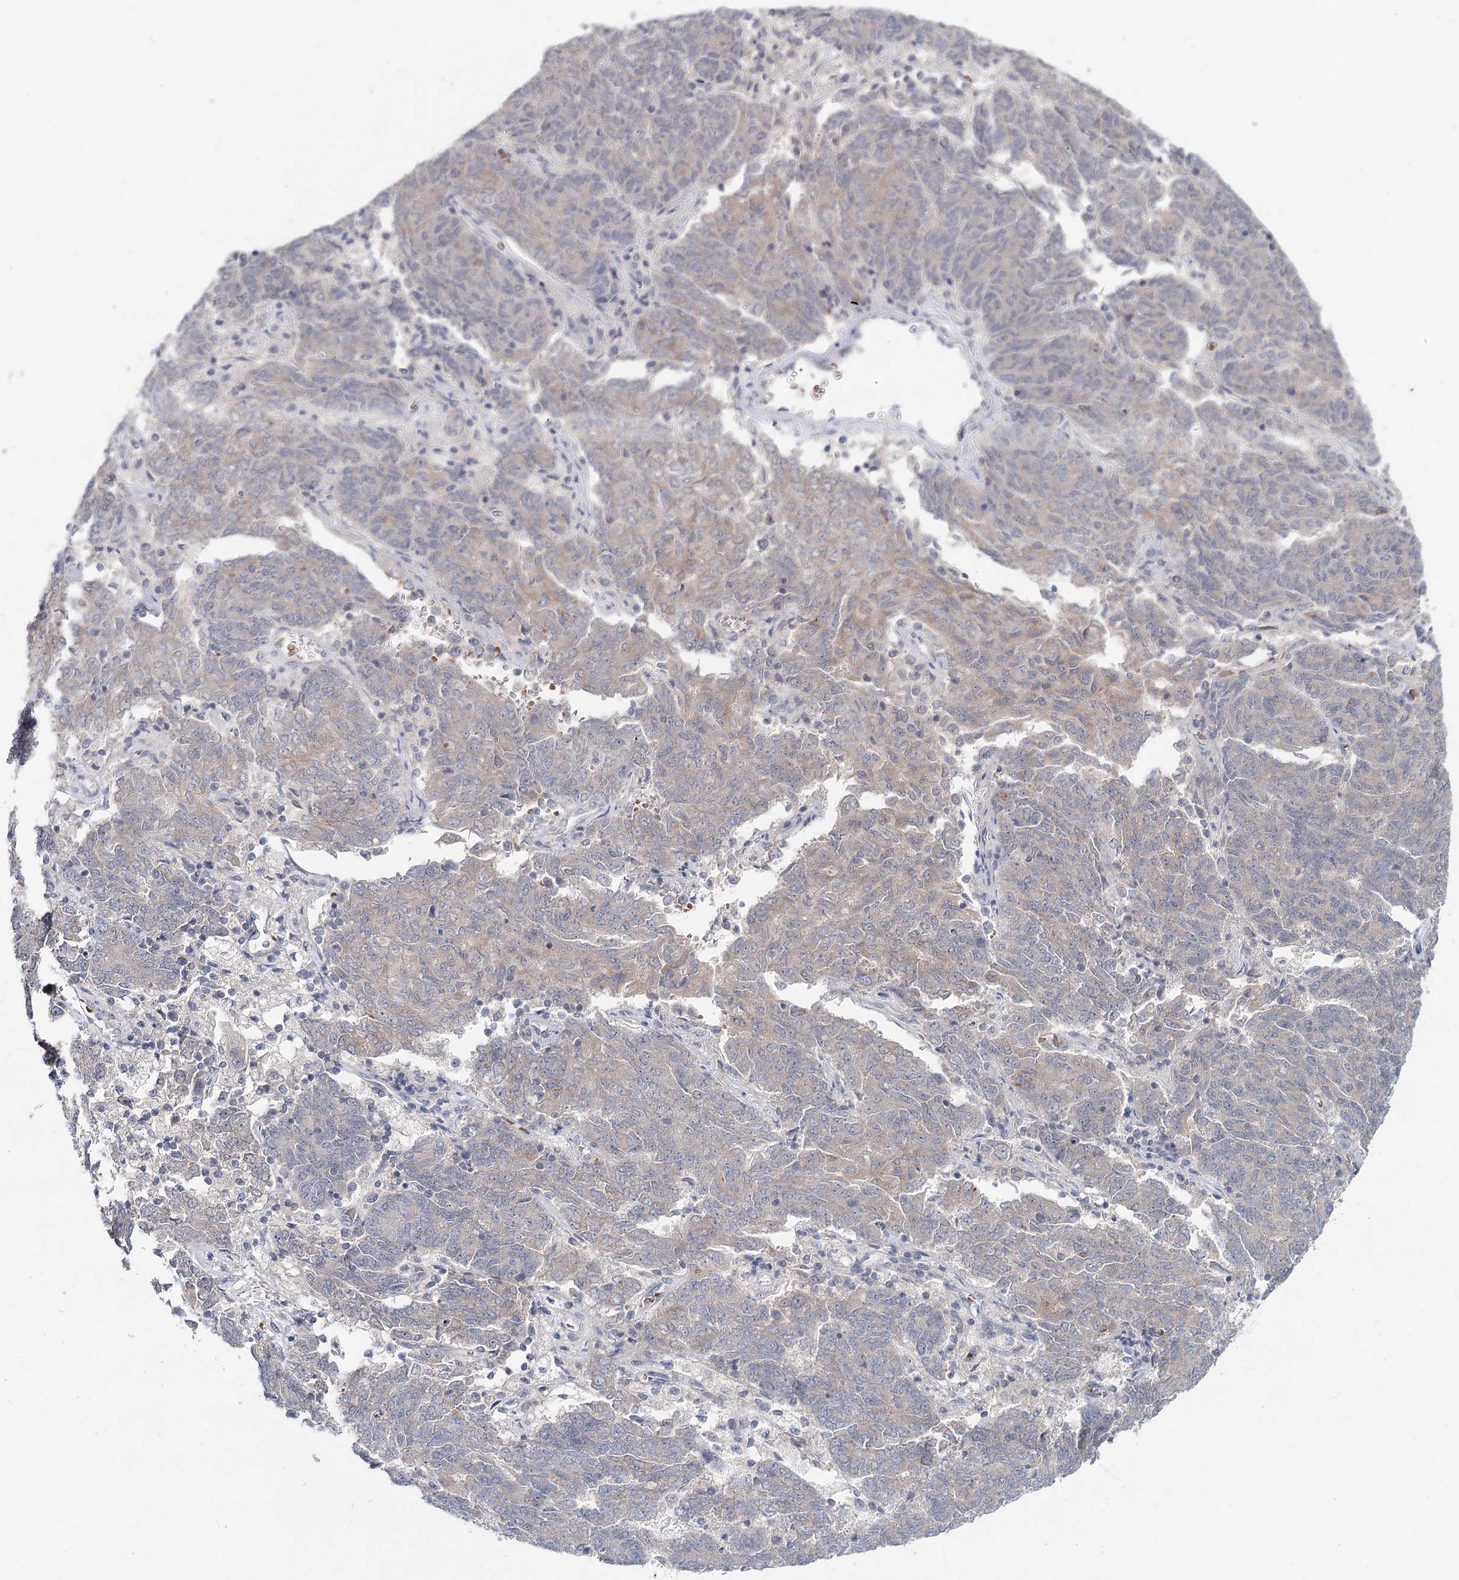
{"staining": {"intensity": "negative", "quantity": "none", "location": "none"}, "tissue": "endometrial cancer", "cell_type": "Tumor cells", "image_type": "cancer", "snomed": [{"axis": "morphology", "description": "Adenocarcinoma, NOS"}, {"axis": "topography", "description": "Endometrium"}], "caption": "Immunohistochemistry image of endometrial cancer stained for a protein (brown), which reveals no expression in tumor cells.", "gene": "FBXO7", "patient": {"sex": "female", "age": 80}}